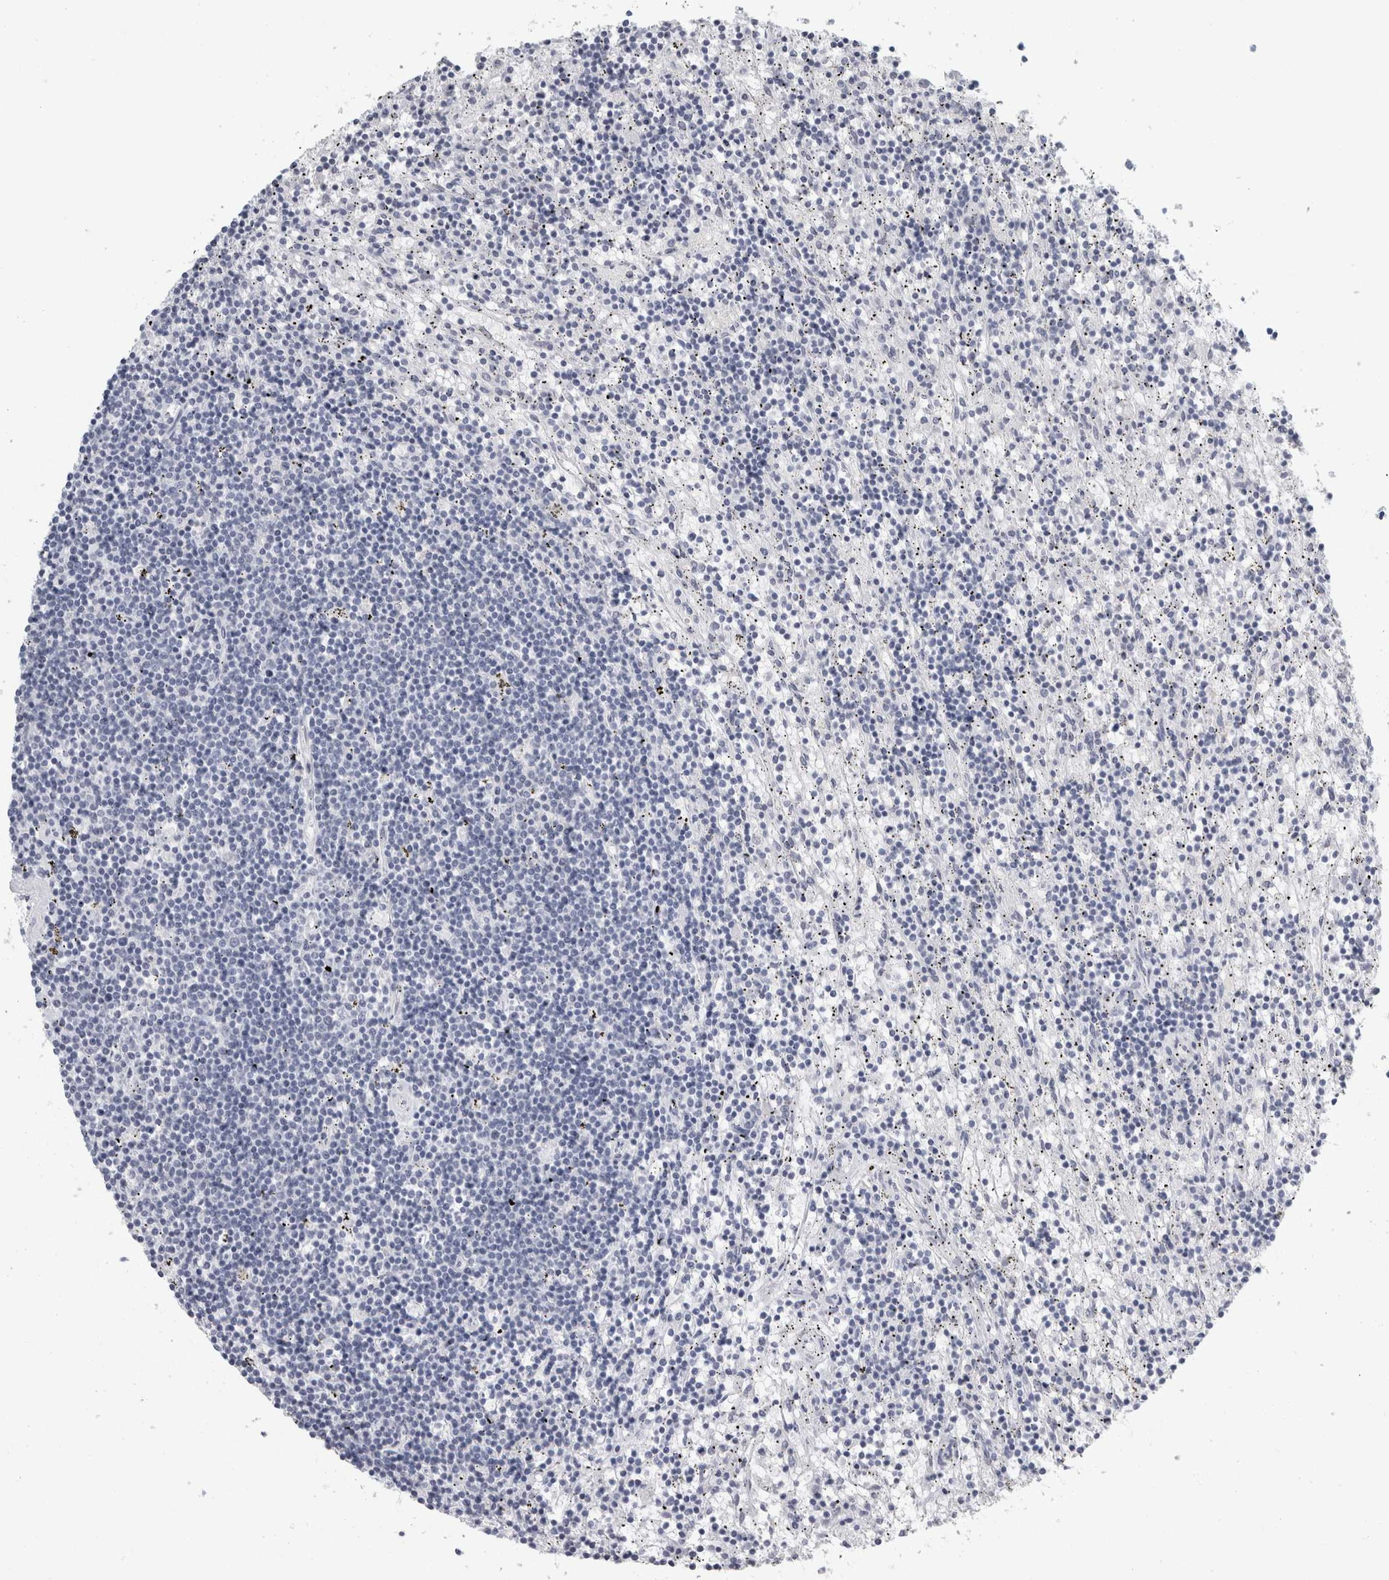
{"staining": {"intensity": "negative", "quantity": "none", "location": "none"}, "tissue": "lymphoma", "cell_type": "Tumor cells", "image_type": "cancer", "snomed": [{"axis": "morphology", "description": "Malignant lymphoma, non-Hodgkin's type, Low grade"}, {"axis": "topography", "description": "Spleen"}], "caption": "A high-resolution micrograph shows IHC staining of malignant lymphoma, non-Hodgkin's type (low-grade), which demonstrates no significant expression in tumor cells.", "gene": "CPE", "patient": {"sex": "male", "age": 76}}